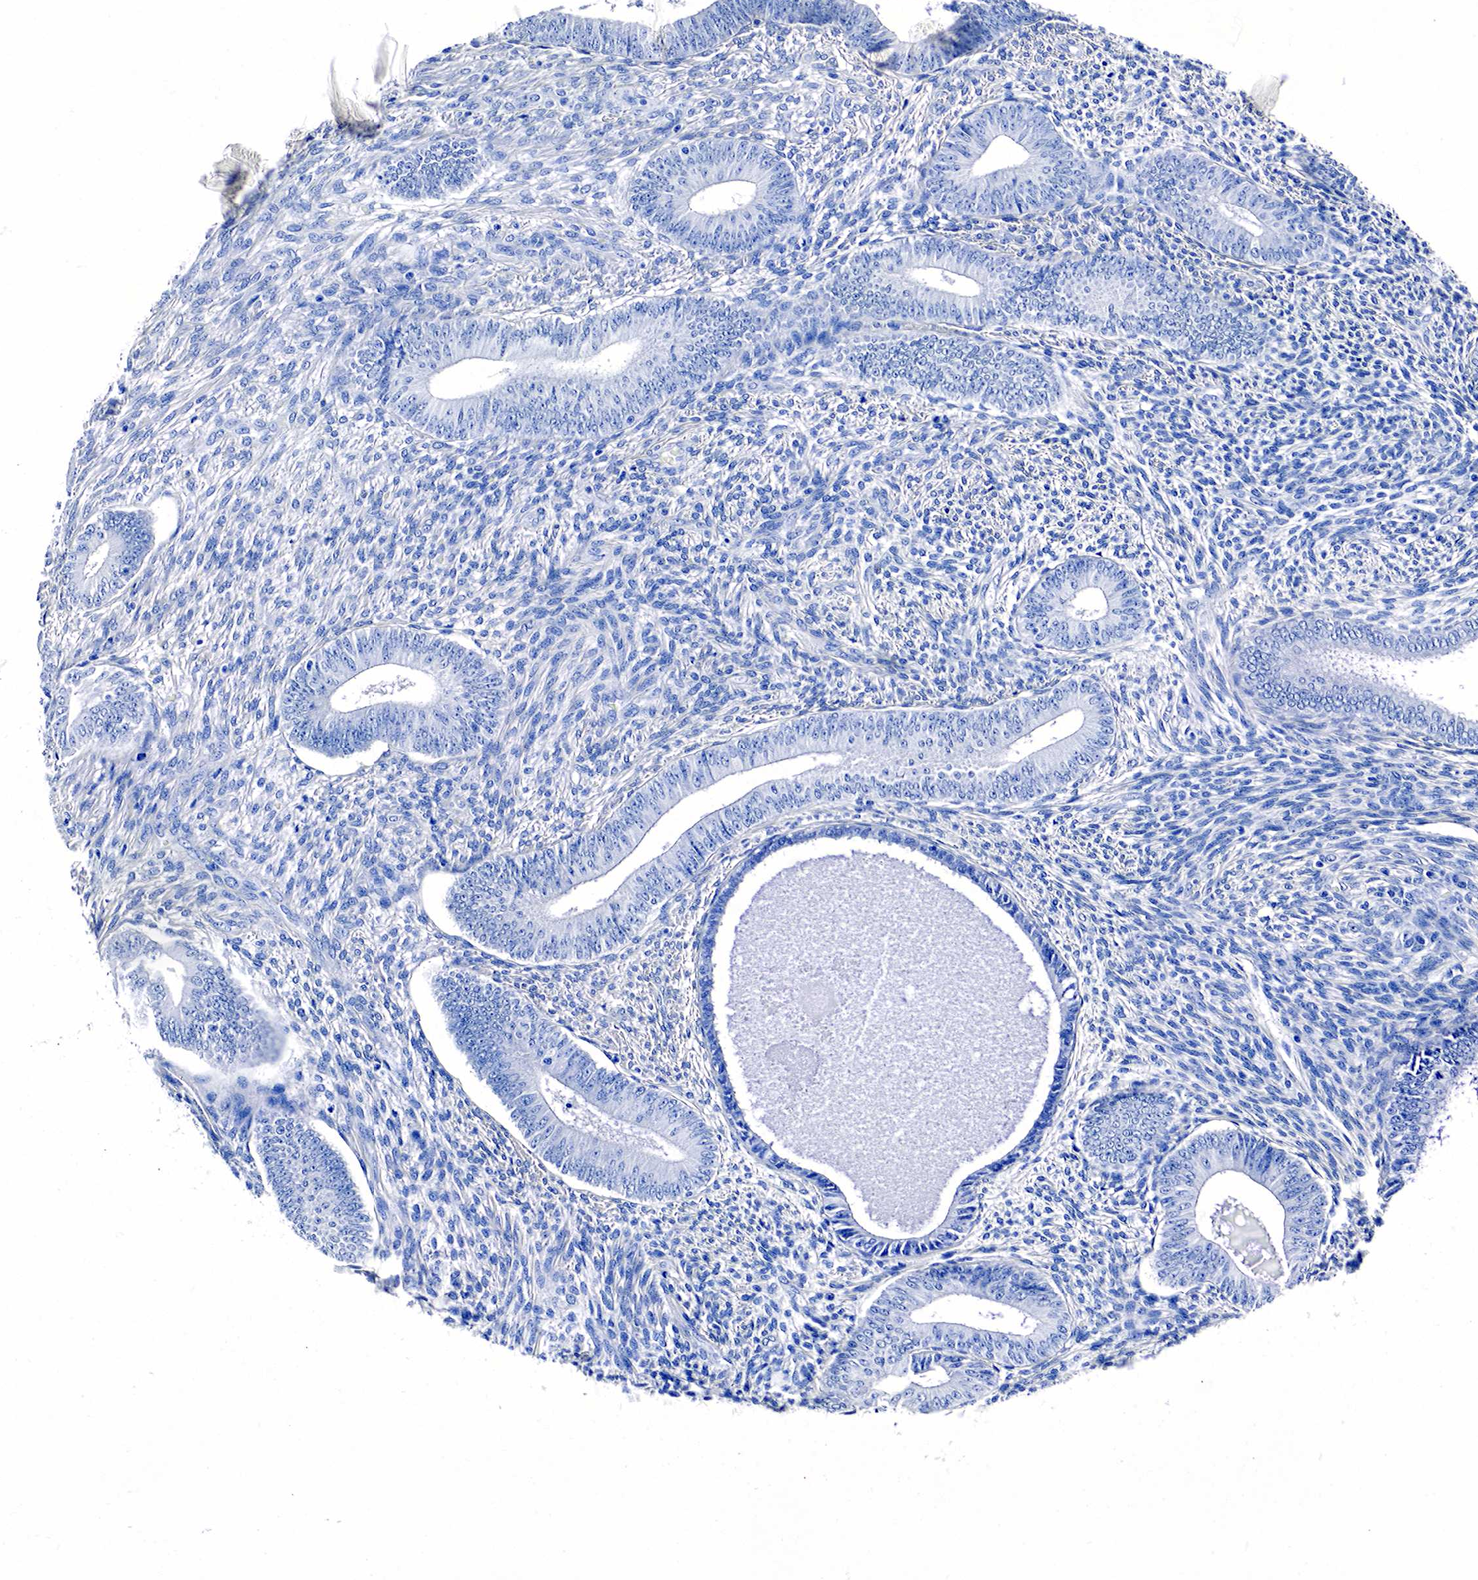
{"staining": {"intensity": "negative", "quantity": "none", "location": "none"}, "tissue": "endometrium", "cell_type": "Cells in endometrial stroma", "image_type": "normal", "snomed": [{"axis": "morphology", "description": "Normal tissue, NOS"}, {"axis": "topography", "description": "Endometrium"}], "caption": "IHC micrograph of benign endometrium stained for a protein (brown), which reveals no staining in cells in endometrial stroma.", "gene": "KLK3", "patient": {"sex": "female", "age": 82}}